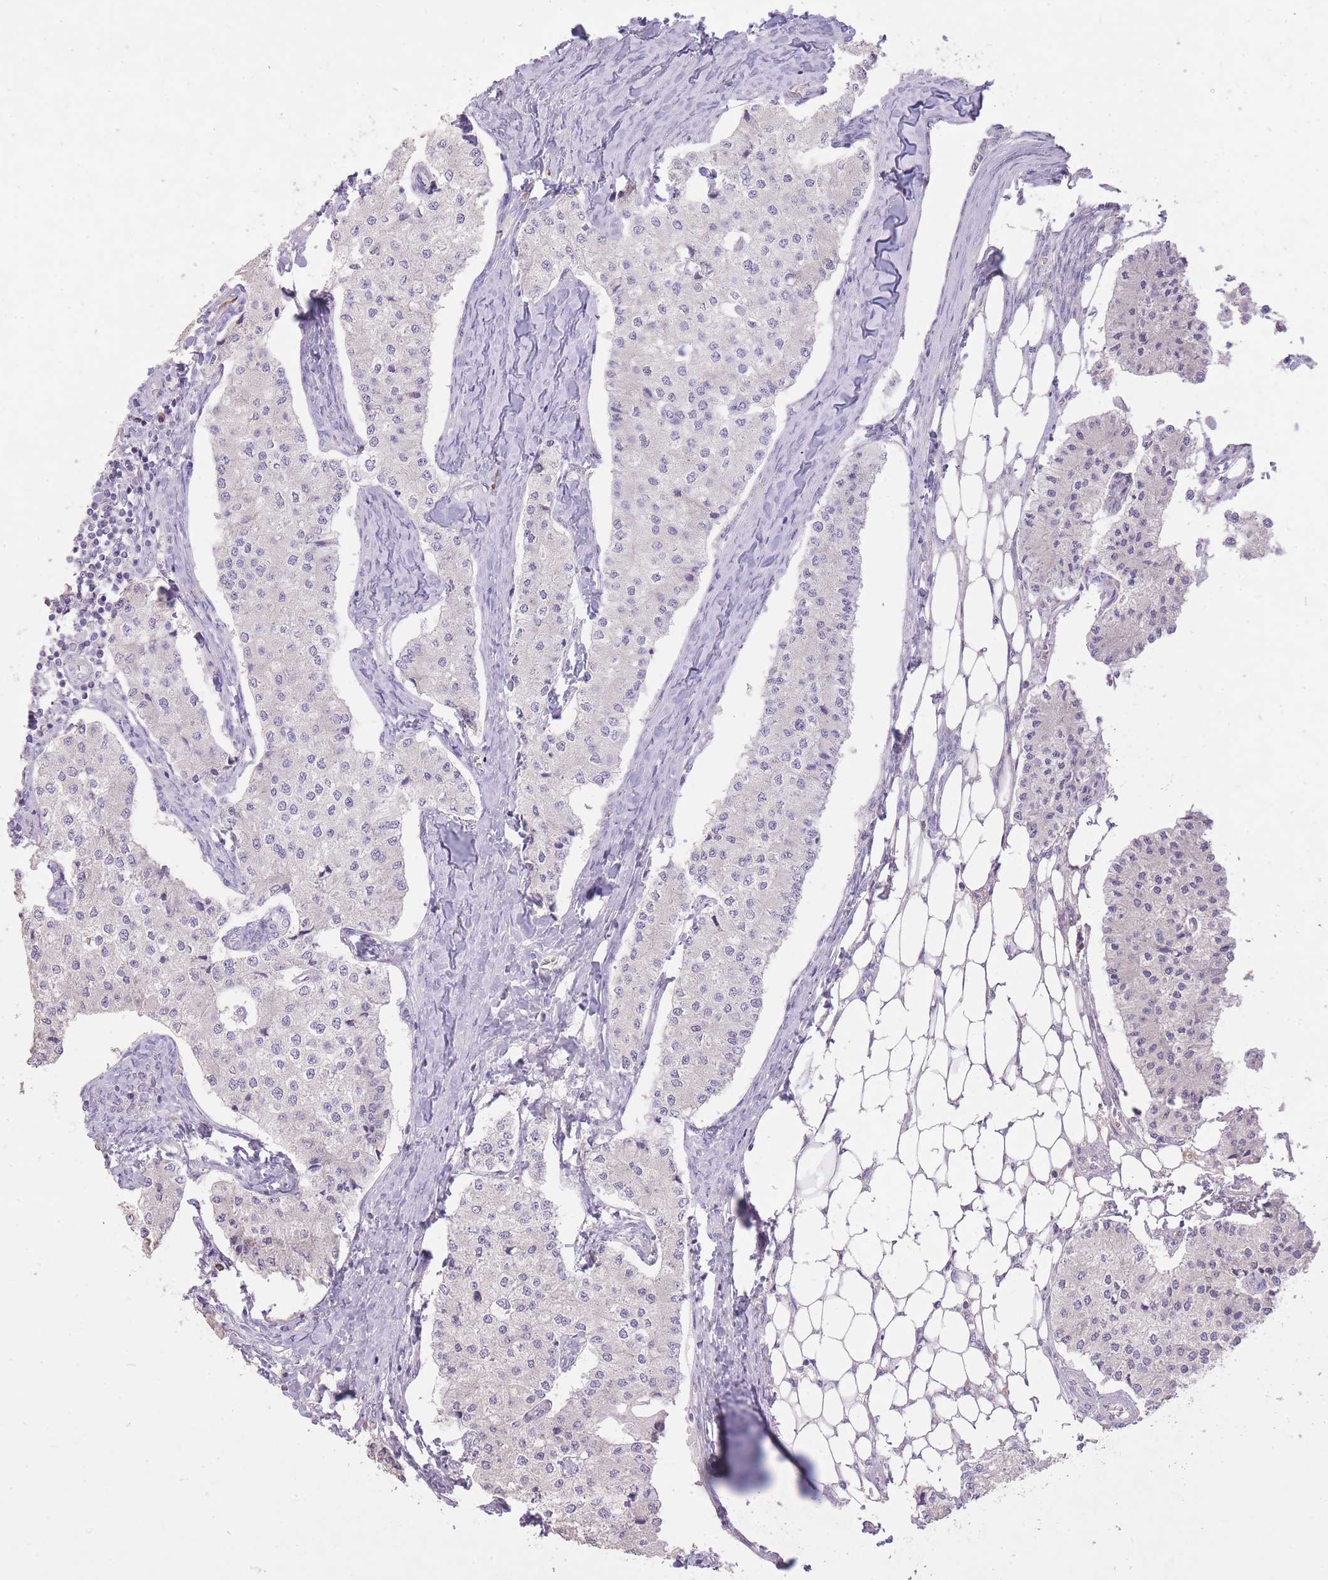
{"staining": {"intensity": "negative", "quantity": "none", "location": "none"}, "tissue": "carcinoid", "cell_type": "Tumor cells", "image_type": "cancer", "snomed": [{"axis": "morphology", "description": "Carcinoid, malignant, NOS"}, {"axis": "topography", "description": "Colon"}], "caption": "An image of human carcinoid is negative for staining in tumor cells.", "gene": "FRG2C", "patient": {"sex": "female", "age": 52}}